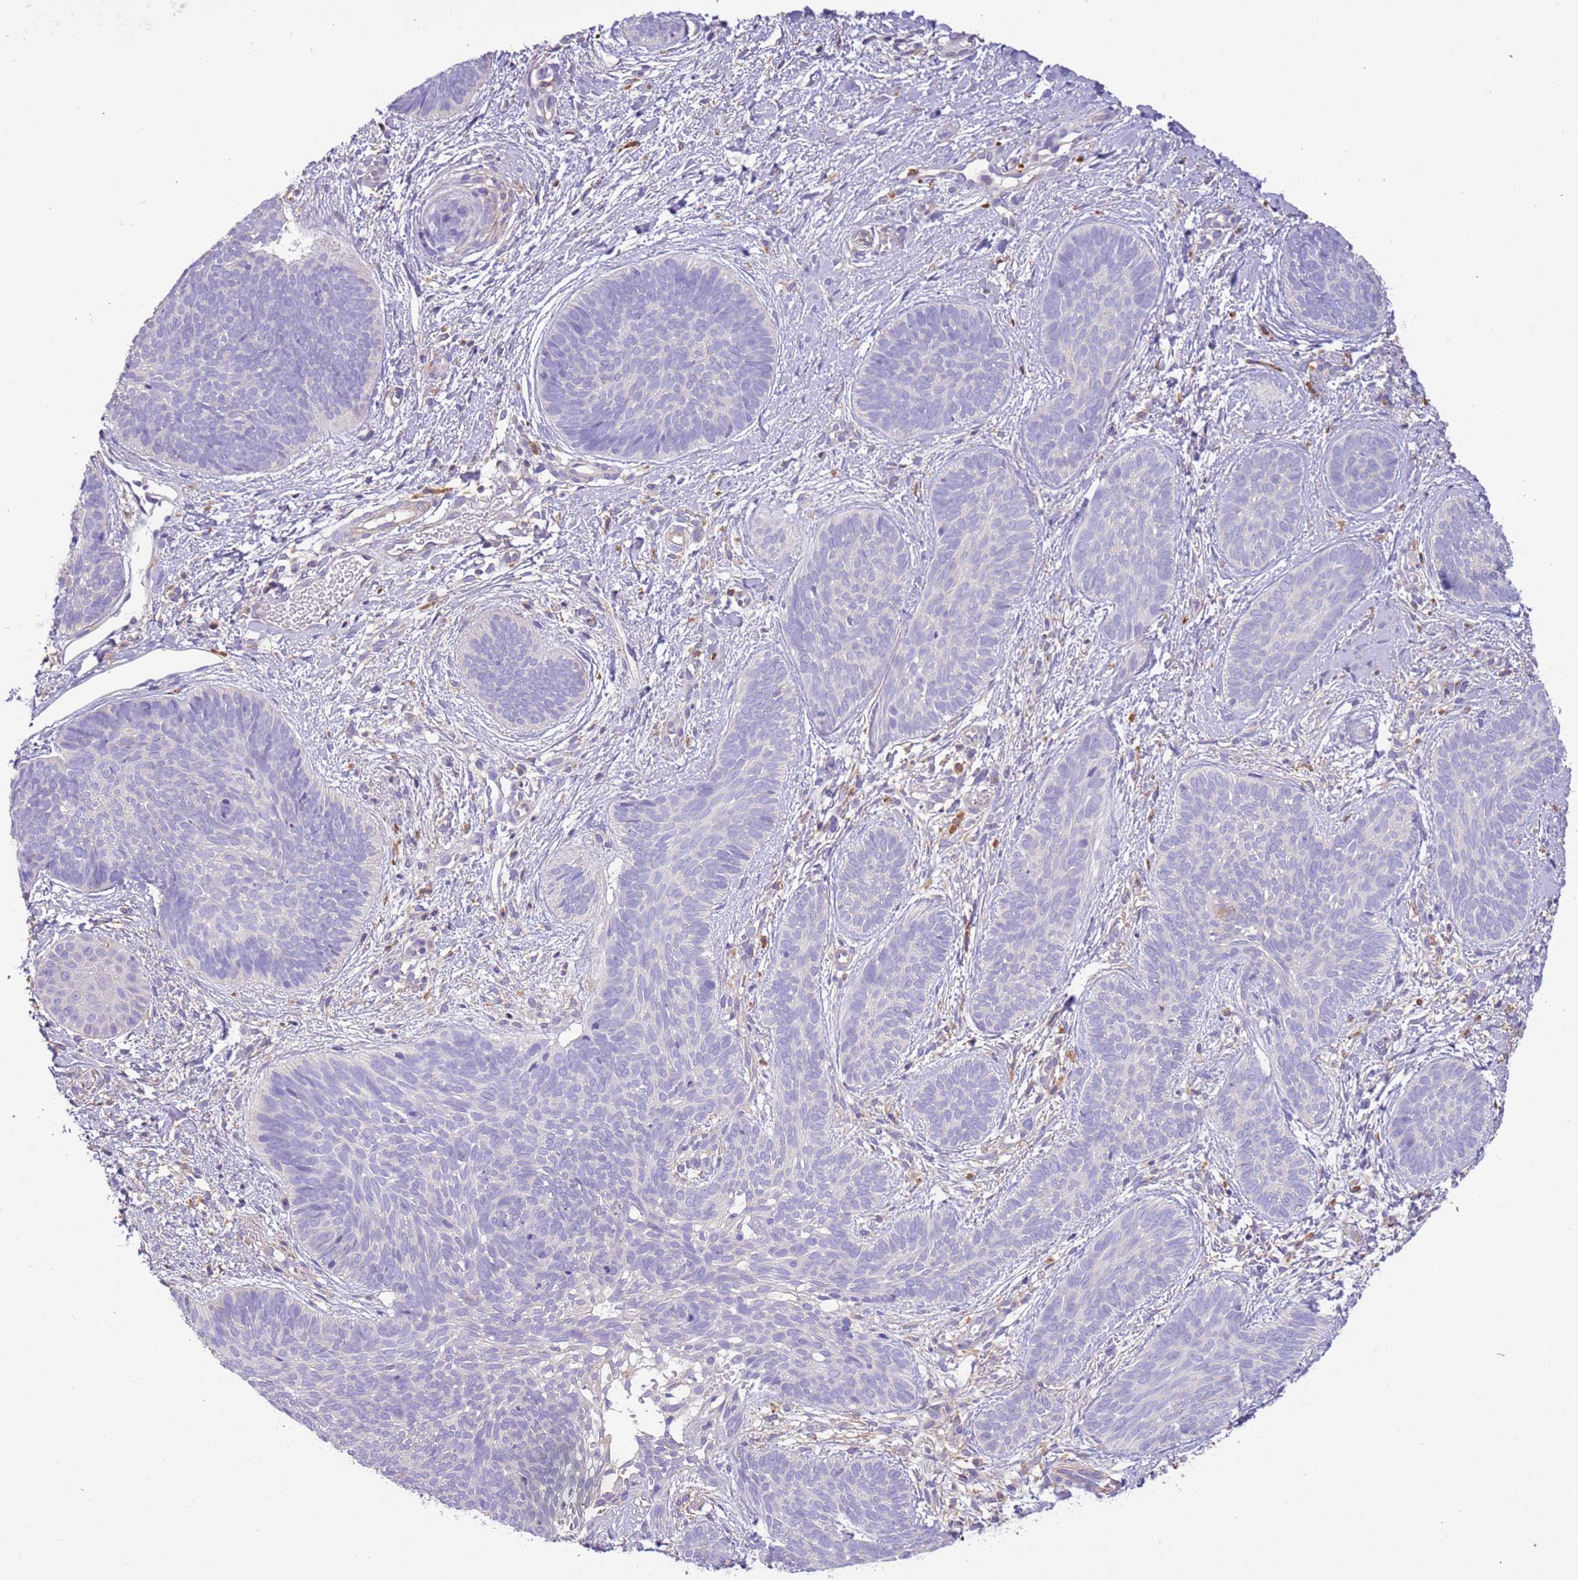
{"staining": {"intensity": "negative", "quantity": "none", "location": "none"}, "tissue": "skin cancer", "cell_type": "Tumor cells", "image_type": "cancer", "snomed": [{"axis": "morphology", "description": "Basal cell carcinoma"}, {"axis": "topography", "description": "Skin"}], "caption": "Immunohistochemical staining of skin cancer demonstrates no significant positivity in tumor cells.", "gene": "NAALADL1", "patient": {"sex": "female", "age": 81}}